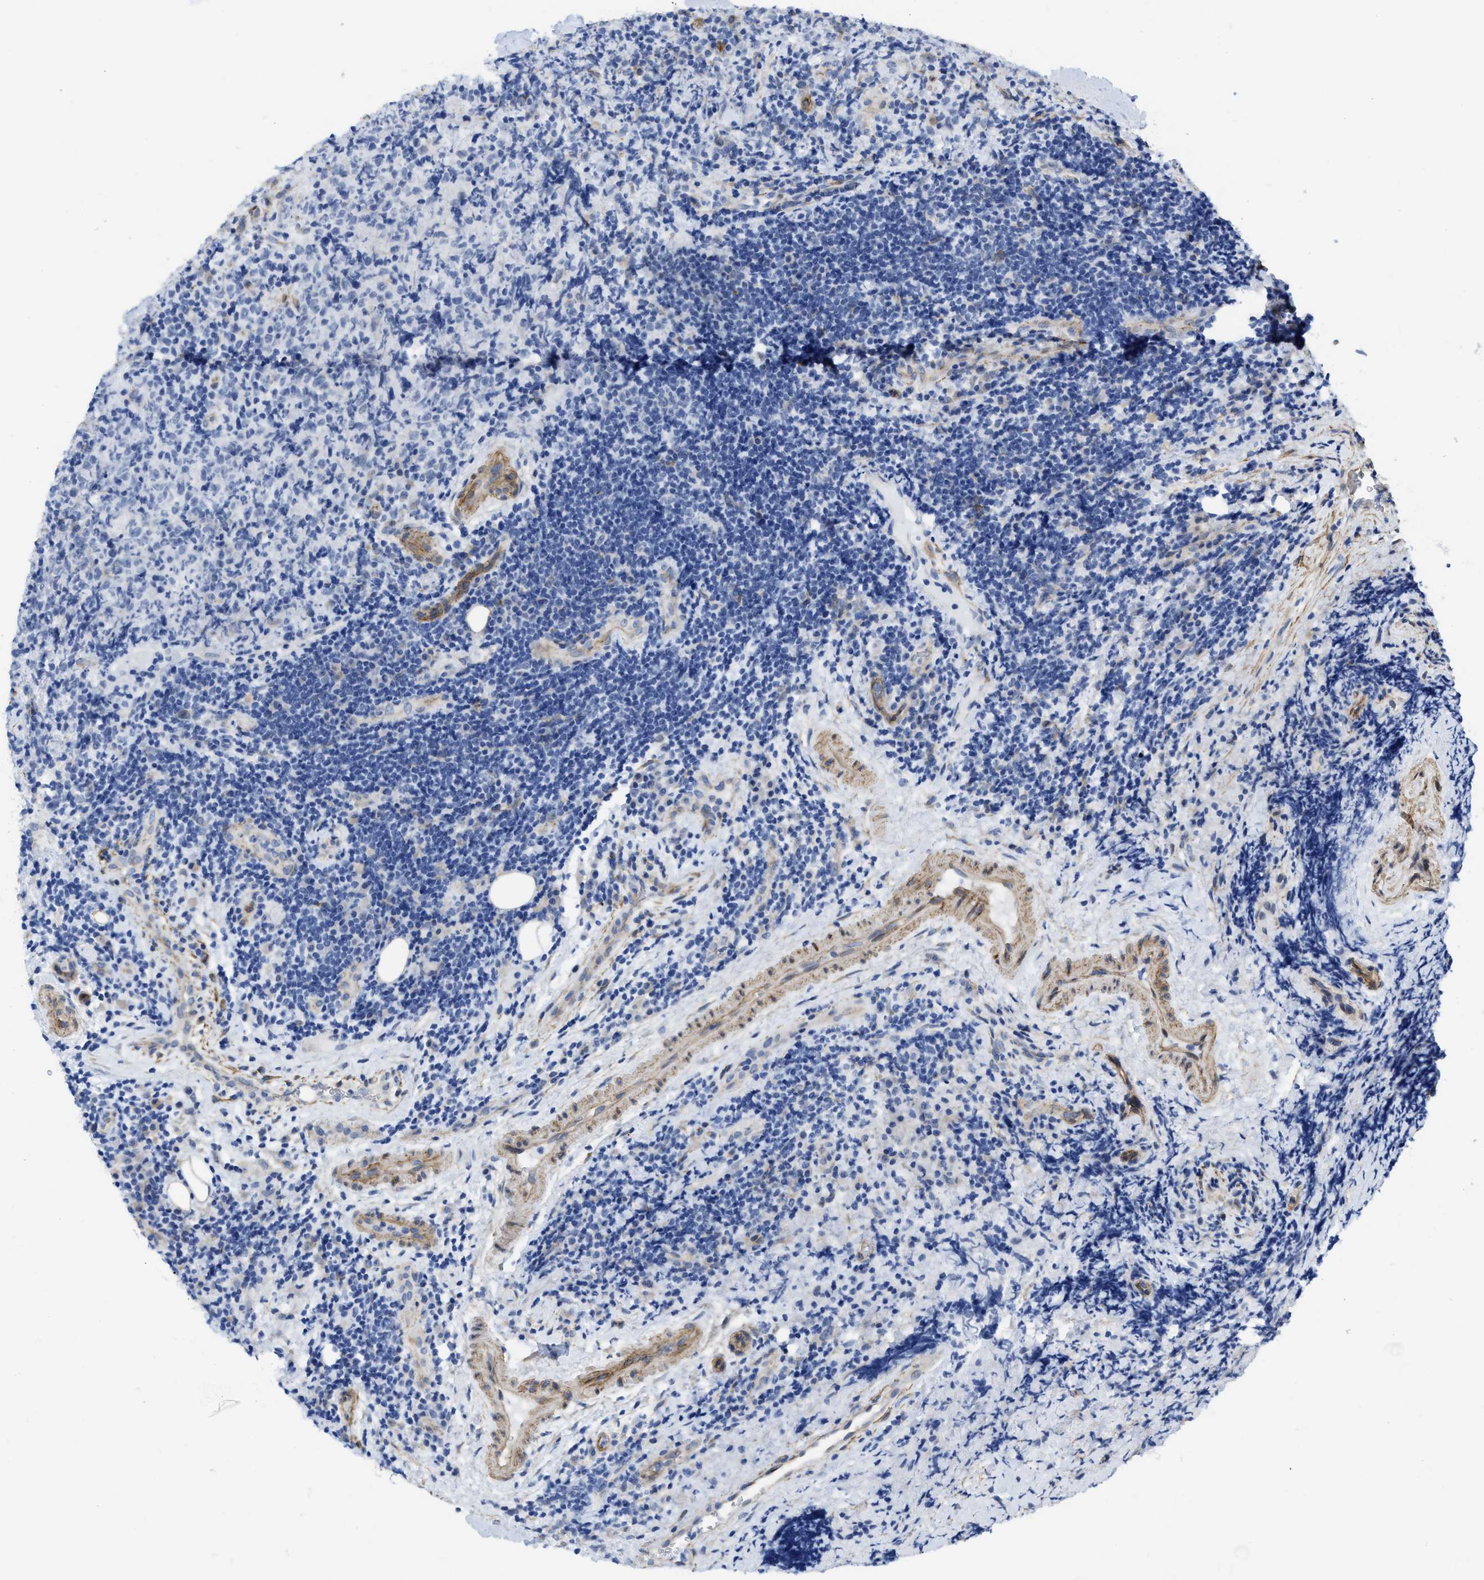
{"staining": {"intensity": "negative", "quantity": "none", "location": "none"}, "tissue": "lymphoma", "cell_type": "Tumor cells", "image_type": "cancer", "snomed": [{"axis": "morphology", "description": "Malignant lymphoma, non-Hodgkin's type, High grade"}, {"axis": "topography", "description": "Tonsil"}], "caption": "The image shows no significant expression in tumor cells of malignant lymphoma, non-Hodgkin's type (high-grade).", "gene": "TUB", "patient": {"sex": "female", "age": 36}}